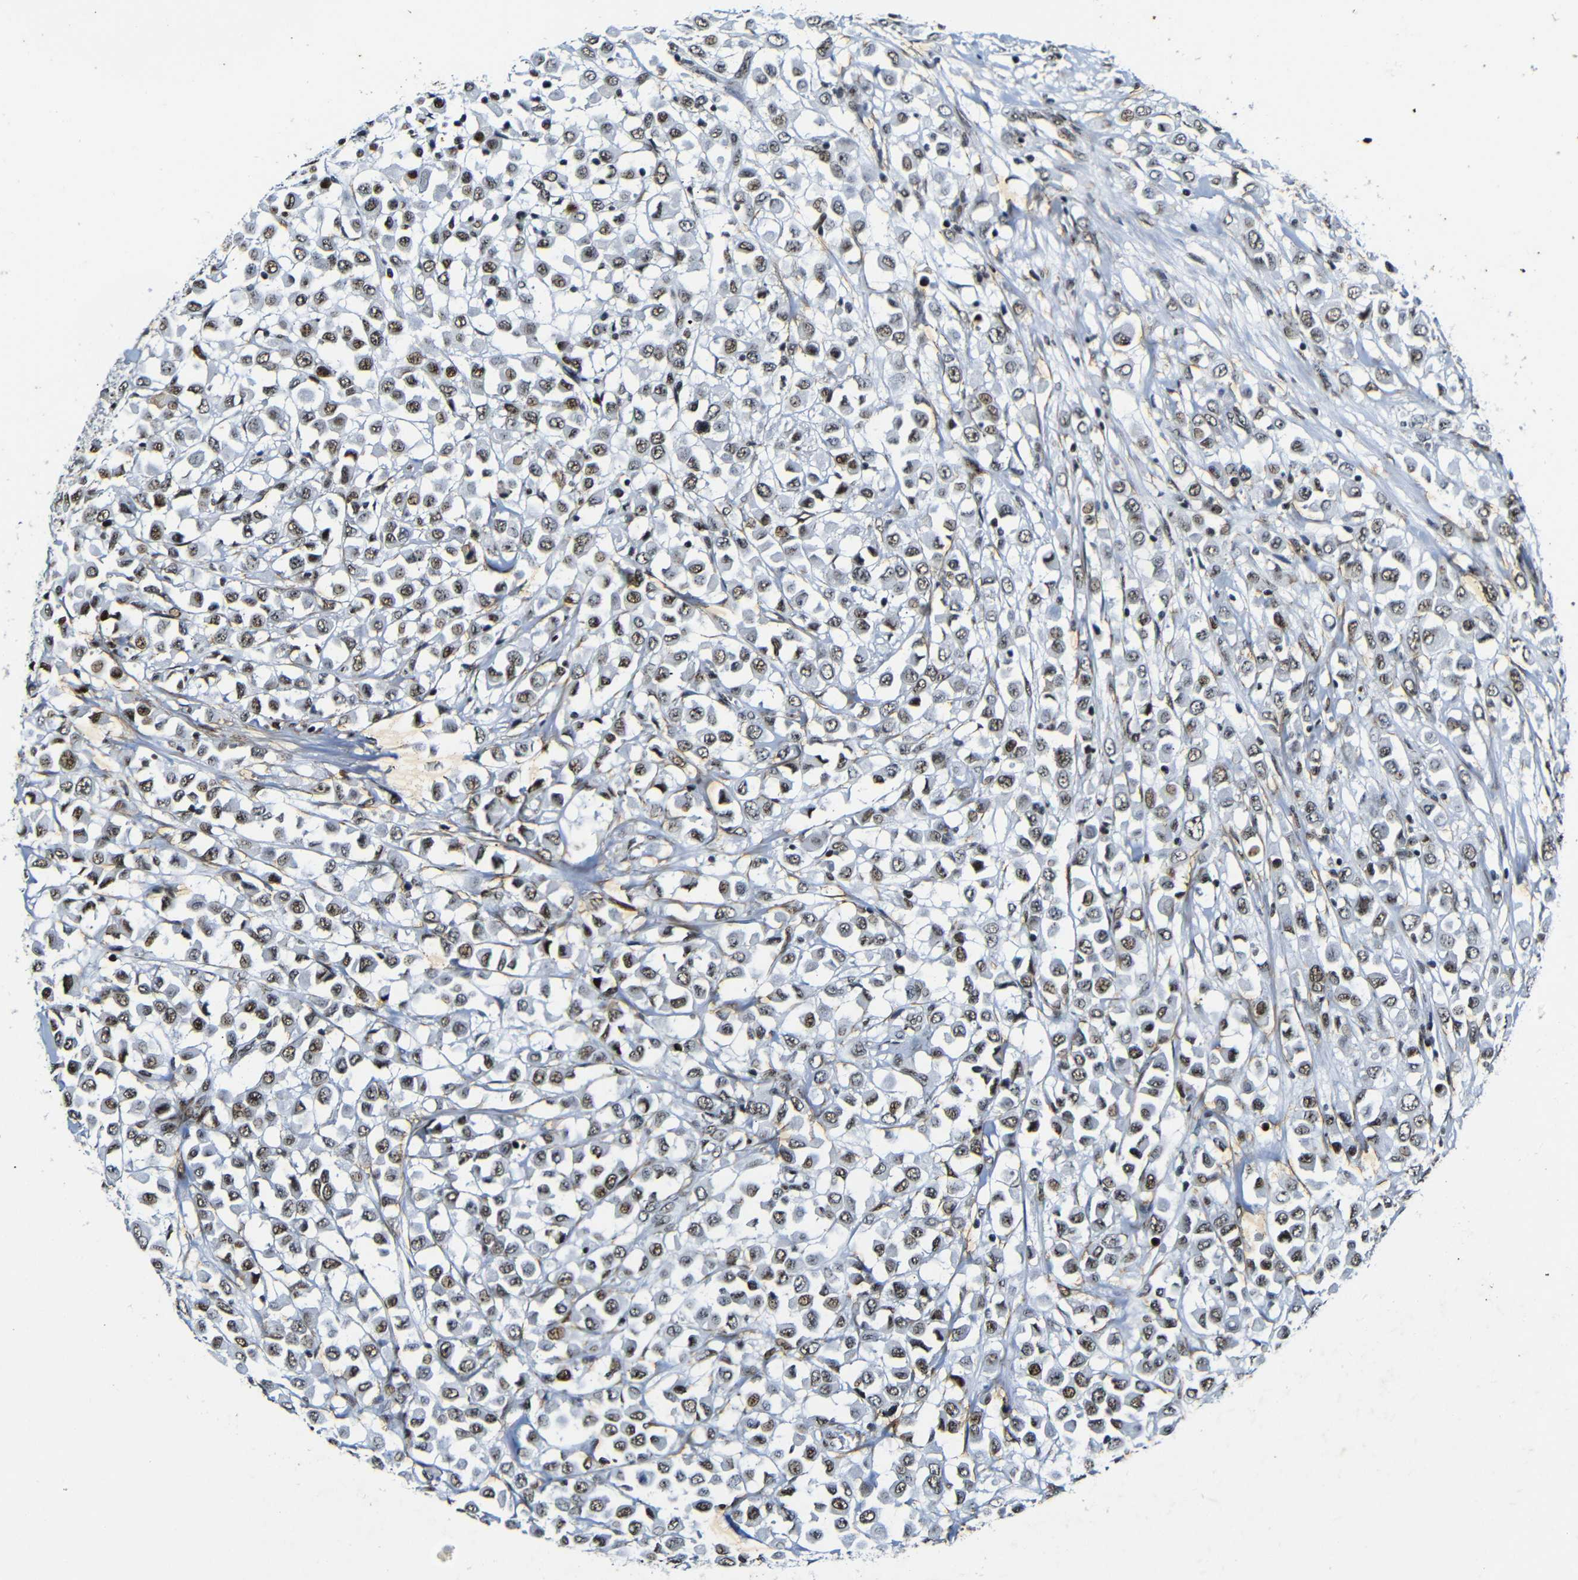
{"staining": {"intensity": "moderate", "quantity": ">75%", "location": "nuclear"}, "tissue": "breast cancer", "cell_type": "Tumor cells", "image_type": "cancer", "snomed": [{"axis": "morphology", "description": "Duct carcinoma"}, {"axis": "topography", "description": "Breast"}], "caption": "DAB (3,3'-diaminobenzidine) immunohistochemical staining of human breast infiltrating ductal carcinoma demonstrates moderate nuclear protein positivity in about >75% of tumor cells.", "gene": "SRSF1", "patient": {"sex": "female", "age": 61}}